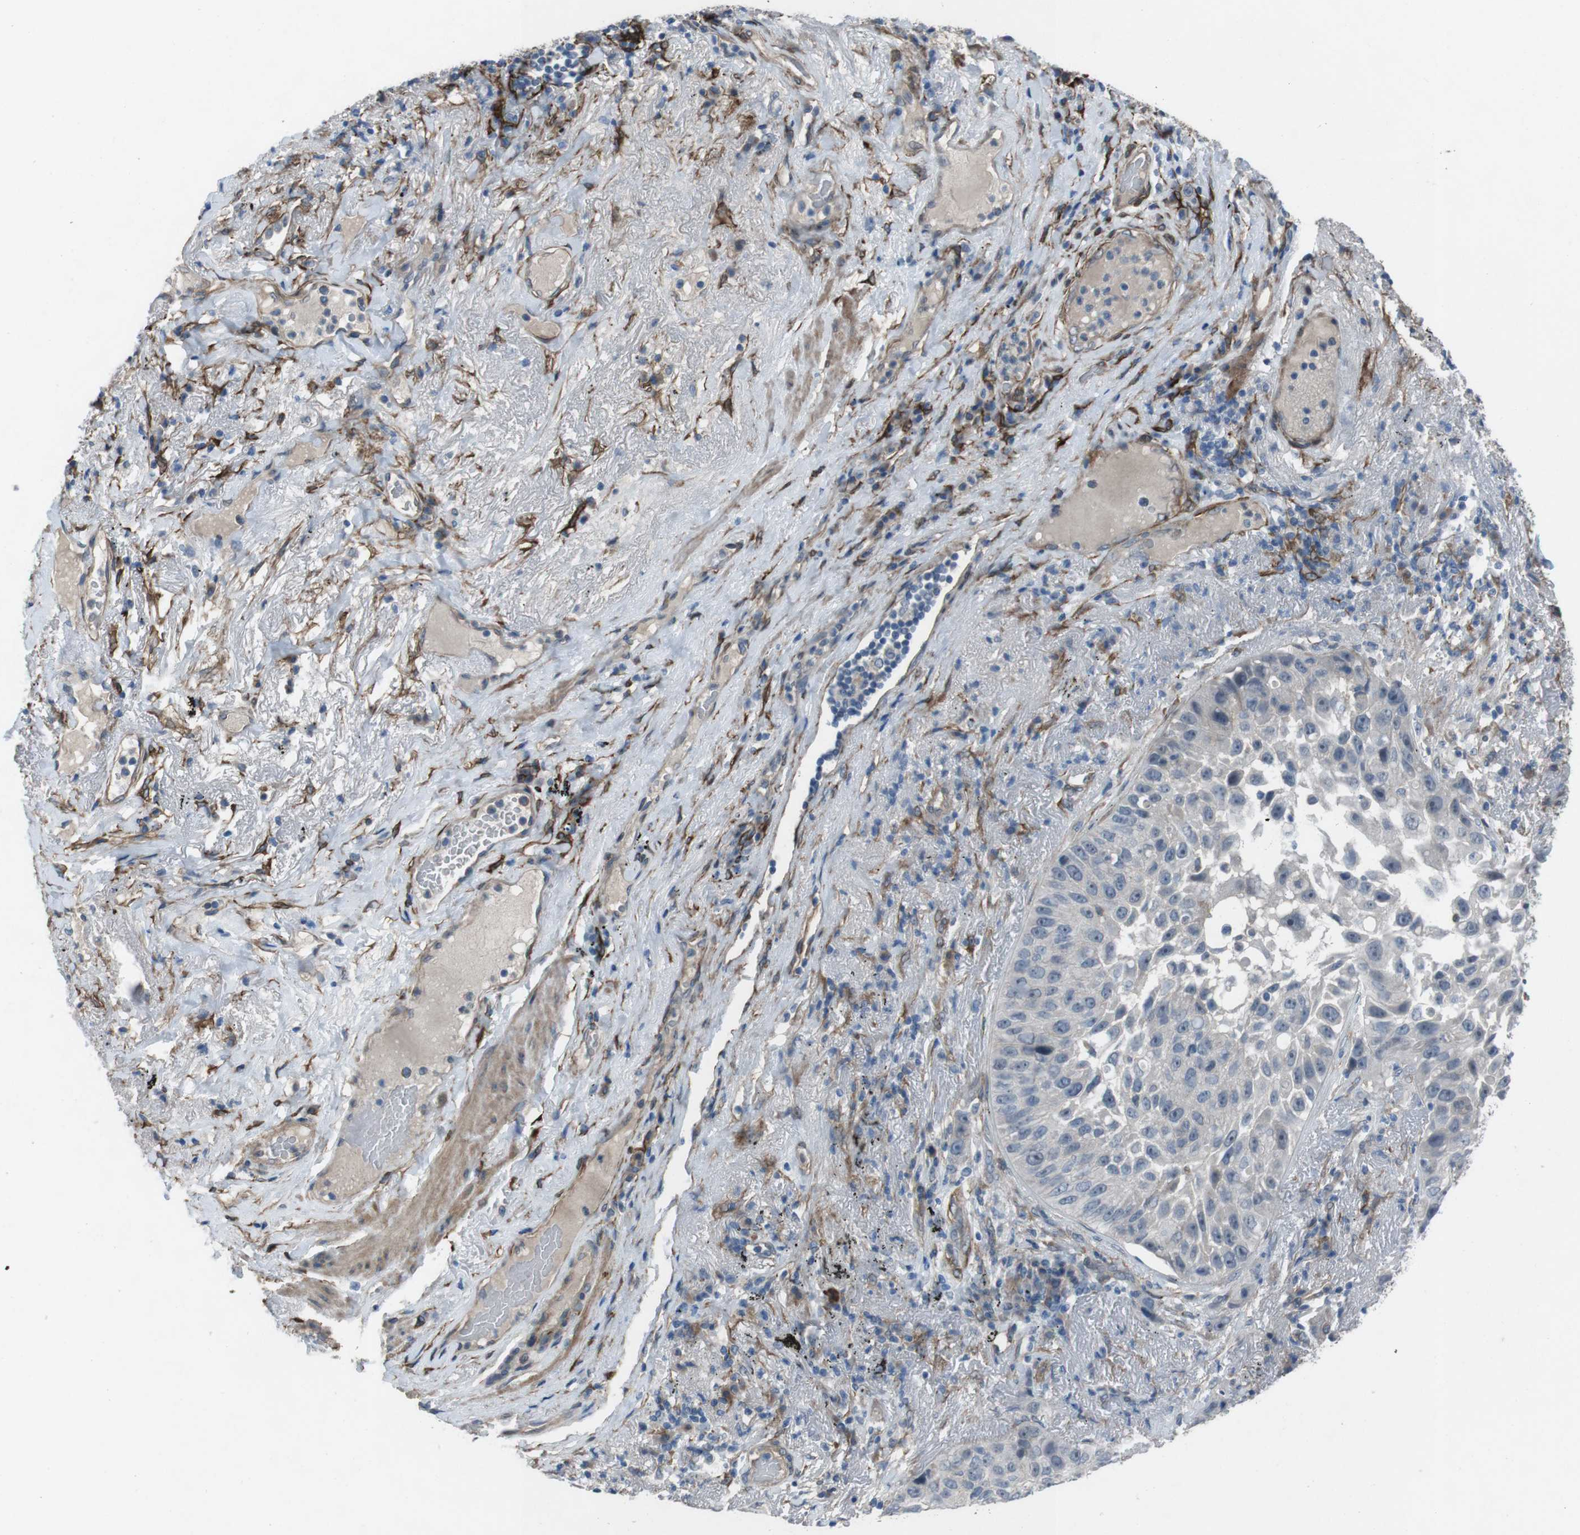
{"staining": {"intensity": "negative", "quantity": "none", "location": "none"}, "tissue": "lung cancer", "cell_type": "Tumor cells", "image_type": "cancer", "snomed": [{"axis": "morphology", "description": "Squamous cell carcinoma, NOS"}, {"axis": "topography", "description": "Lung"}], "caption": "Human lung cancer stained for a protein using IHC exhibits no positivity in tumor cells.", "gene": "ANK2", "patient": {"sex": "male", "age": 57}}